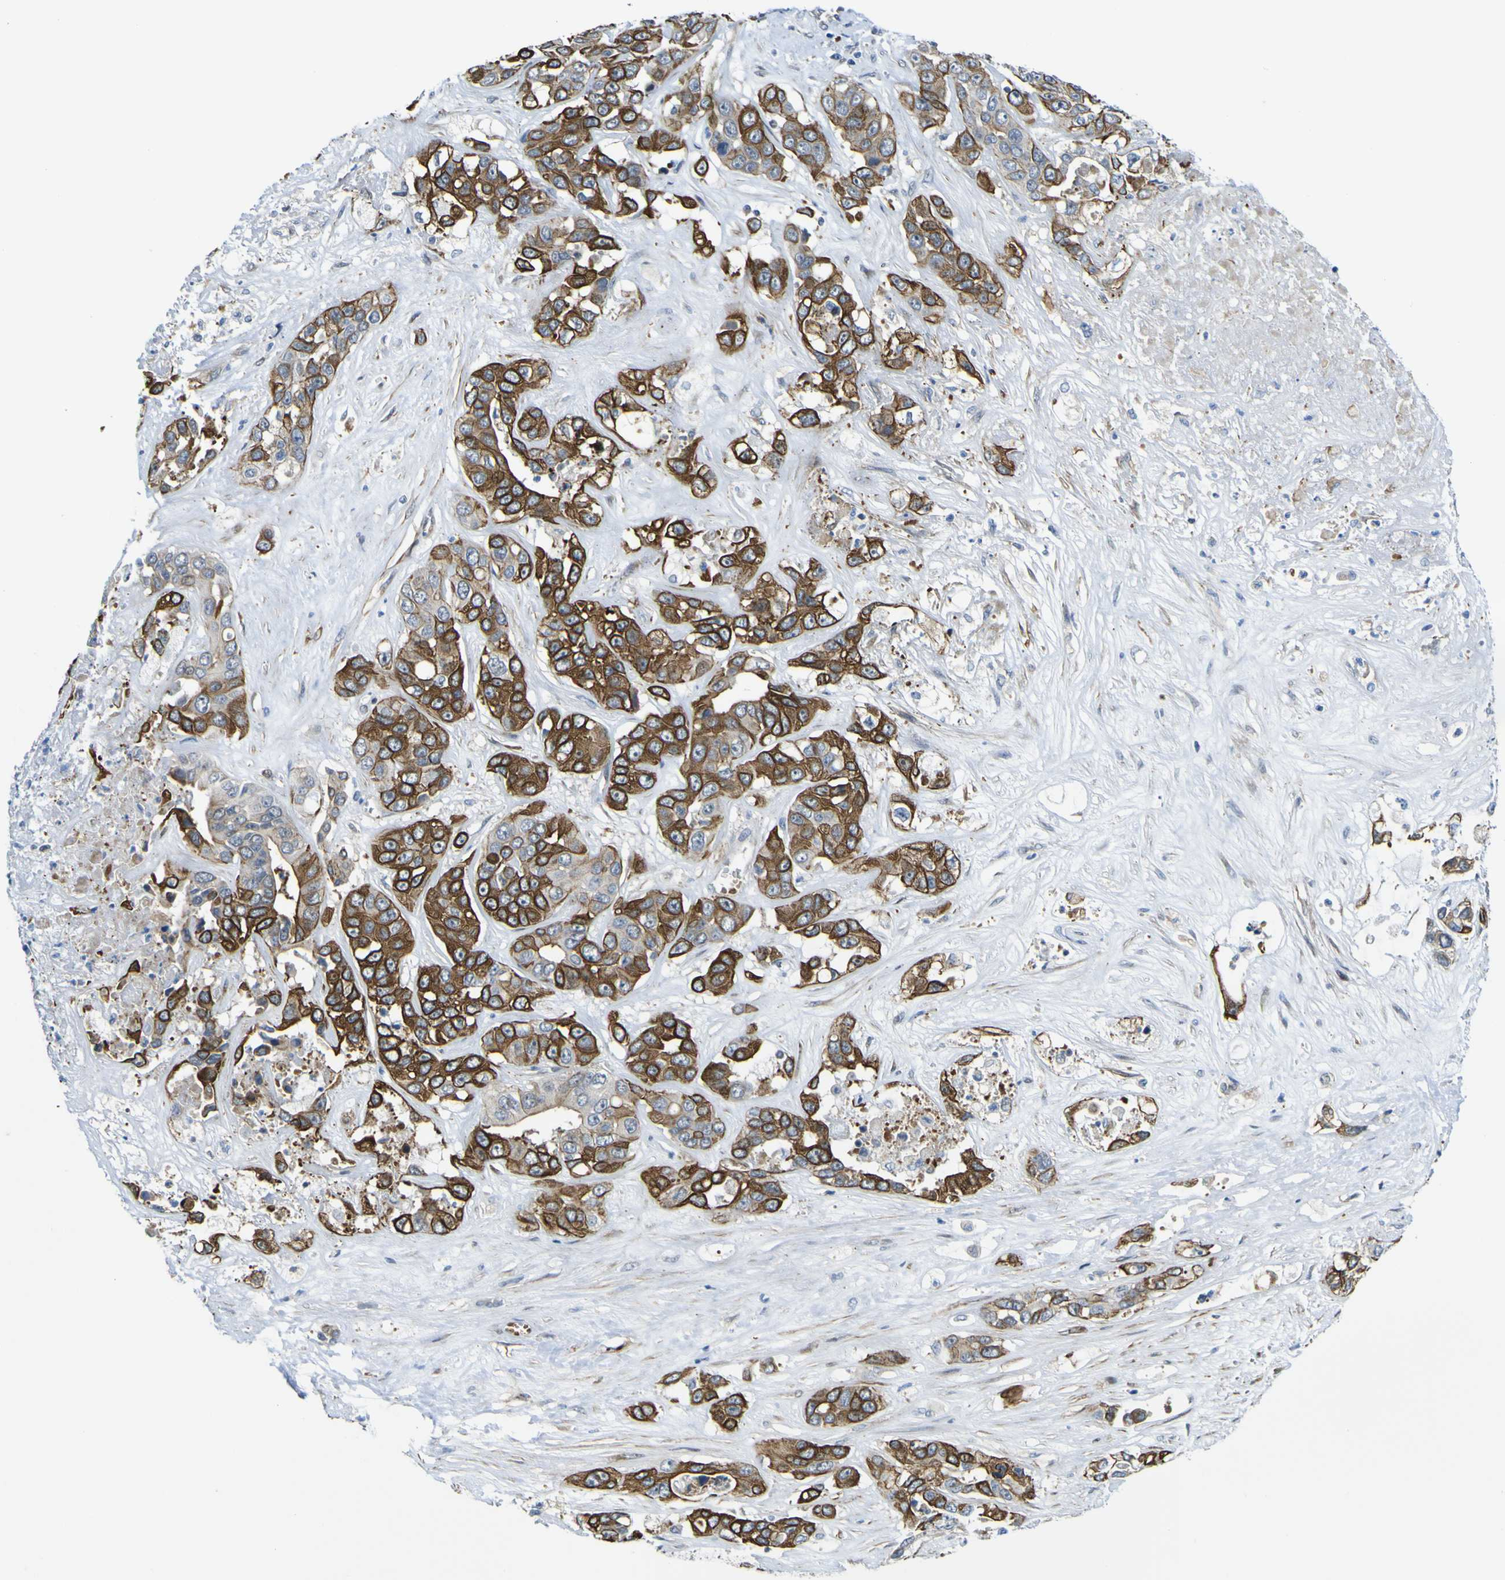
{"staining": {"intensity": "strong", "quantity": ">75%", "location": "cytoplasmic/membranous"}, "tissue": "liver cancer", "cell_type": "Tumor cells", "image_type": "cancer", "snomed": [{"axis": "morphology", "description": "Cholangiocarcinoma"}, {"axis": "topography", "description": "Liver"}], "caption": "Protein expression analysis of human liver cancer (cholangiocarcinoma) reveals strong cytoplasmic/membranous staining in about >75% of tumor cells.", "gene": "KDM7A", "patient": {"sex": "female", "age": 52}}